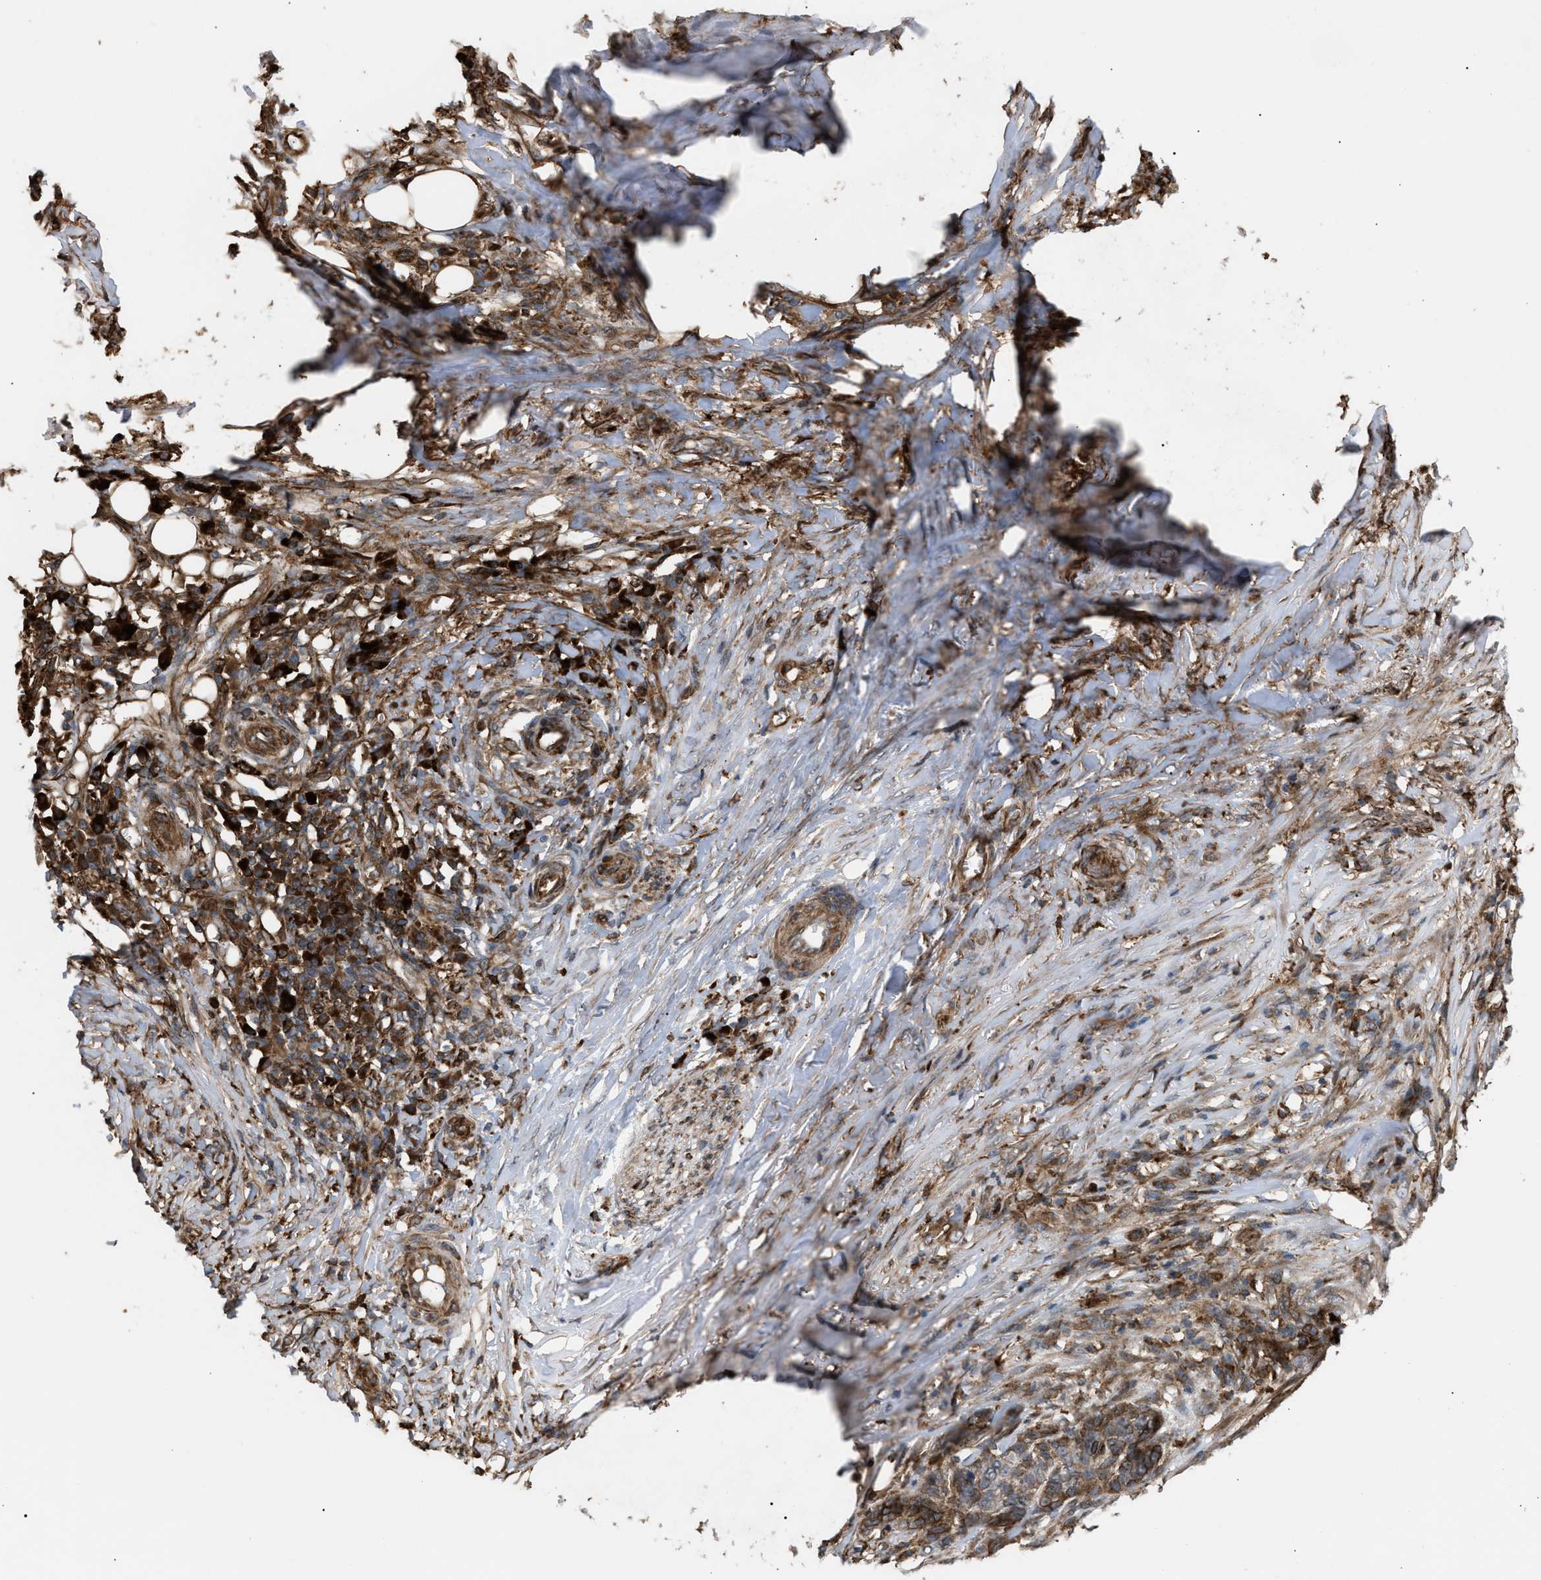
{"staining": {"intensity": "moderate", "quantity": ">75%", "location": "cytoplasmic/membranous"}, "tissue": "skin cancer", "cell_type": "Tumor cells", "image_type": "cancer", "snomed": [{"axis": "morphology", "description": "Basal cell carcinoma"}, {"axis": "topography", "description": "Skin"}], "caption": "Brown immunohistochemical staining in human skin cancer displays moderate cytoplasmic/membranous positivity in approximately >75% of tumor cells.", "gene": "GCC1", "patient": {"sex": "male", "age": 85}}